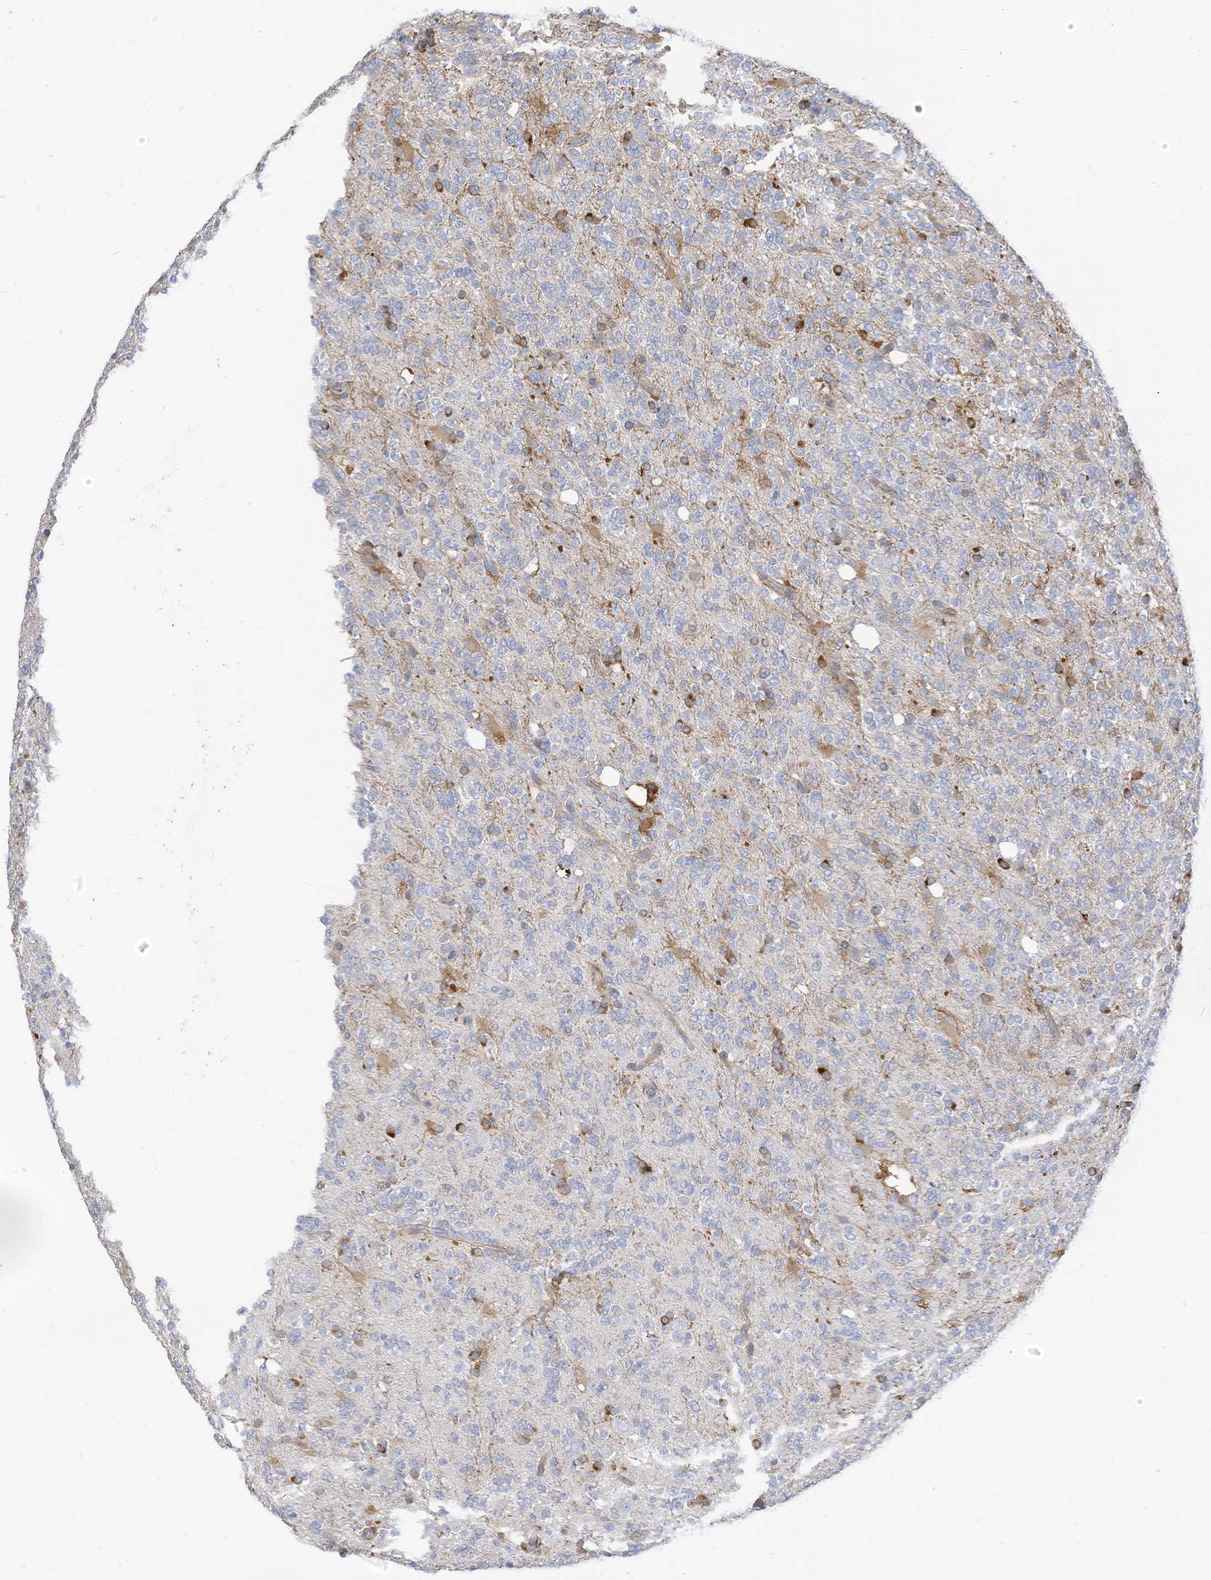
{"staining": {"intensity": "negative", "quantity": "none", "location": "none"}, "tissue": "glioma", "cell_type": "Tumor cells", "image_type": "cancer", "snomed": [{"axis": "morphology", "description": "Glioma, malignant, High grade"}, {"axis": "topography", "description": "Brain"}], "caption": "Immunohistochemical staining of high-grade glioma (malignant) exhibits no significant positivity in tumor cells.", "gene": "ATP13A1", "patient": {"sex": "female", "age": 62}}